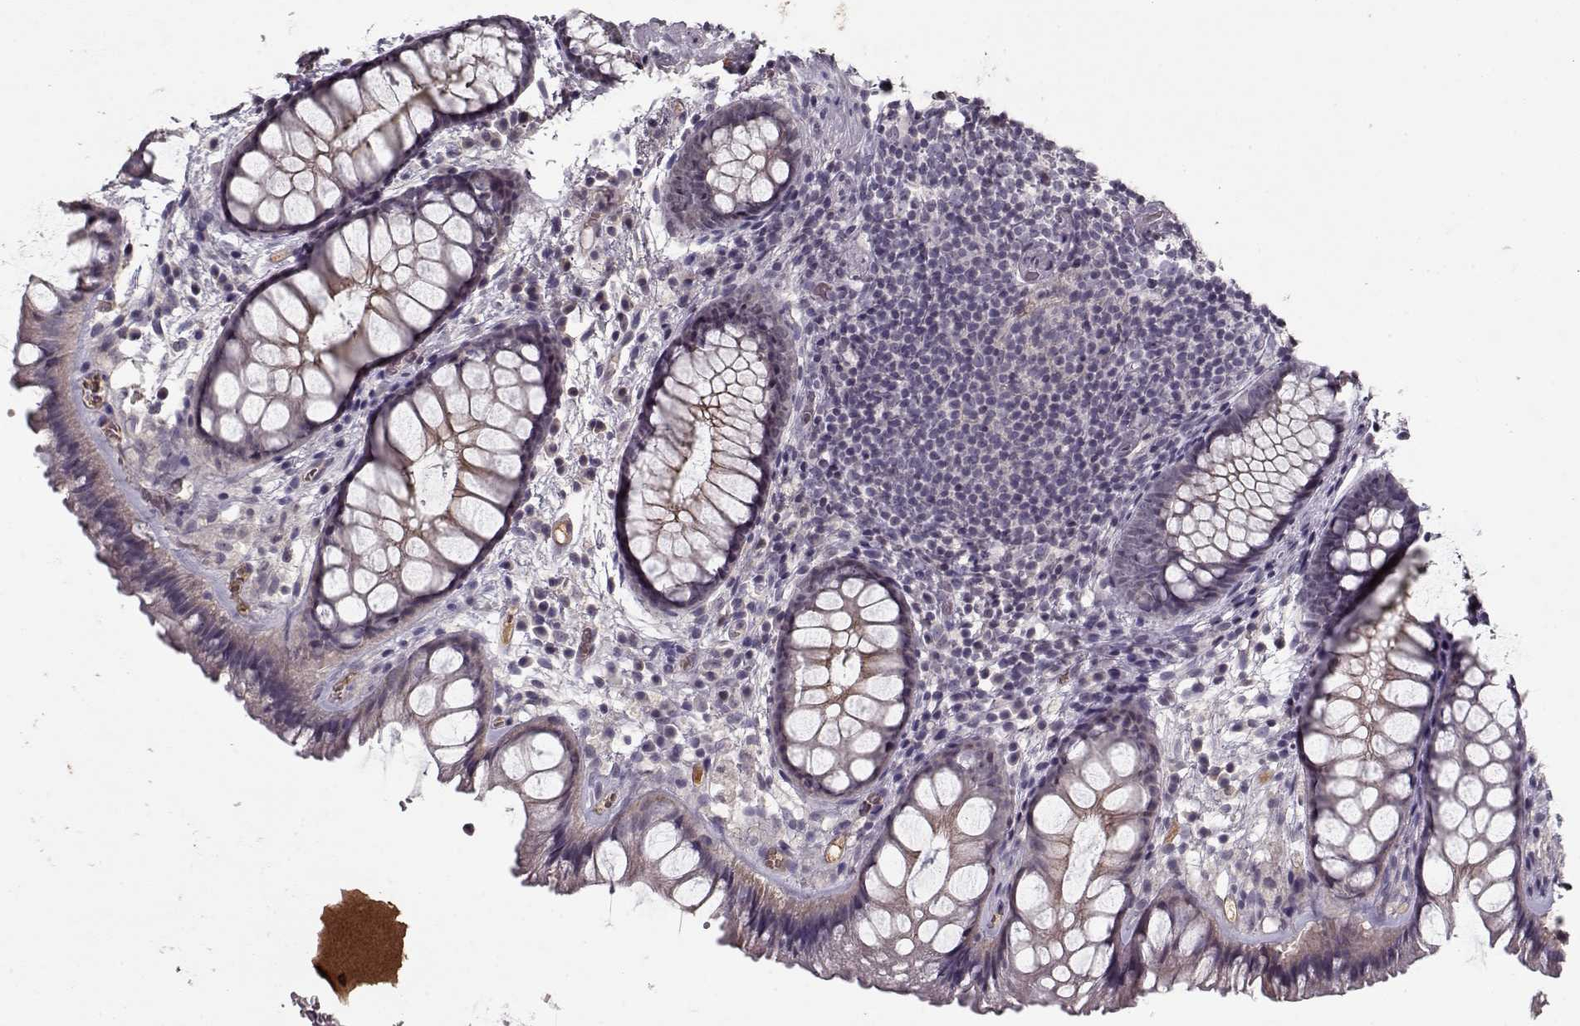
{"staining": {"intensity": "negative", "quantity": "none", "location": "none"}, "tissue": "rectum", "cell_type": "Glandular cells", "image_type": "normal", "snomed": [{"axis": "morphology", "description": "Normal tissue, NOS"}, {"axis": "topography", "description": "Rectum"}], "caption": "This is an IHC photomicrograph of normal human rectum. There is no staining in glandular cells.", "gene": "AFM", "patient": {"sex": "female", "age": 62}}